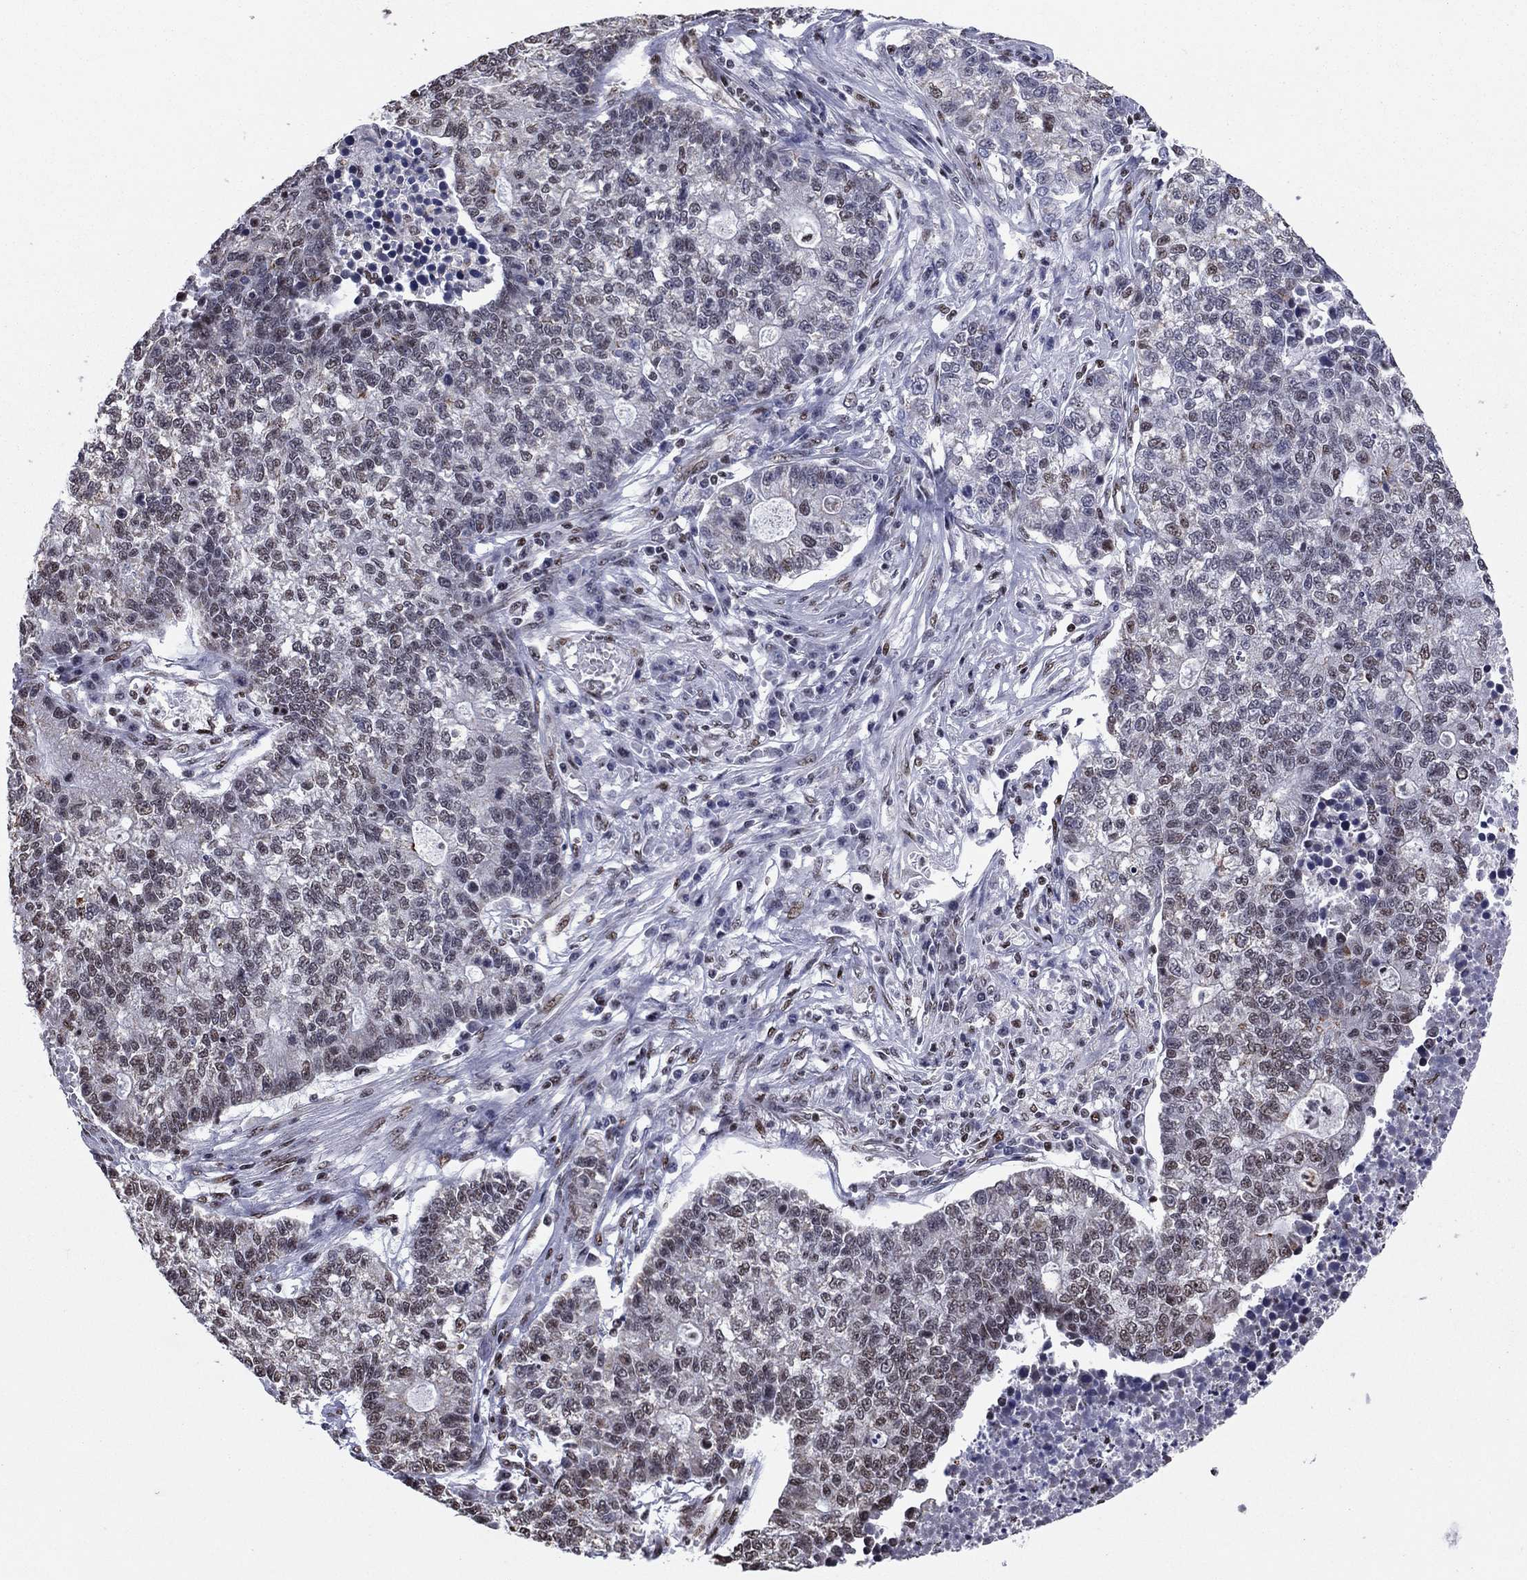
{"staining": {"intensity": "weak", "quantity": "25%-75%", "location": "nuclear"}, "tissue": "lung cancer", "cell_type": "Tumor cells", "image_type": "cancer", "snomed": [{"axis": "morphology", "description": "Adenocarcinoma, NOS"}, {"axis": "topography", "description": "Lung"}], "caption": "High-magnification brightfield microscopy of adenocarcinoma (lung) stained with DAB (3,3'-diaminobenzidine) (brown) and counterstained with hematoxylin (blue). tumor cells exhibit weak nuclear positivity is present in approximately25%-75% of cells. The protein of interest is shown in brown color, while the nuclei are stained blue.", "gene": "N4BP2", "patient": {"sex": "male", "age": 57}}